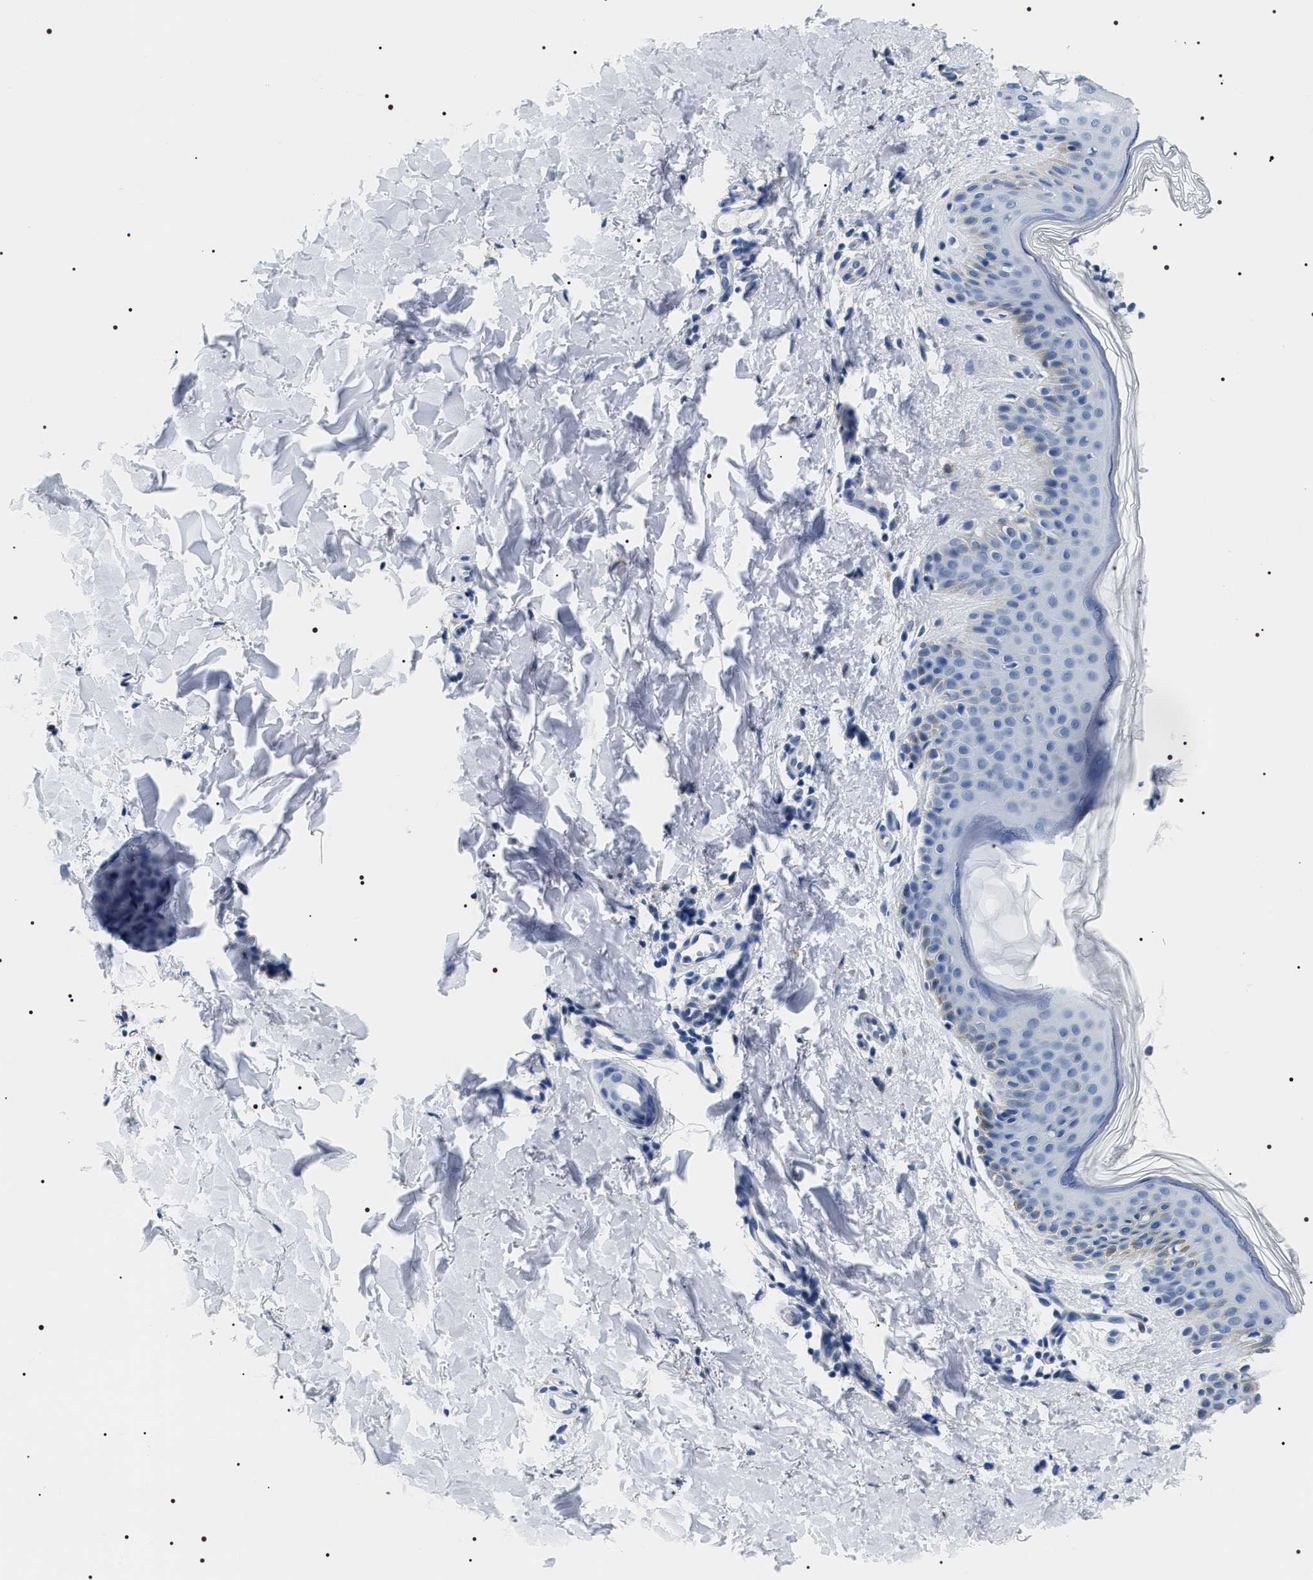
{"staining": {"intensity": "negative", "quantity": "none", "location": "none"}, "tissue": "skin", "cell_type": "Fibroblasts", "image_type": "normal", "snomed": [{"axis": "morphology", "description": "Normal tissue, NOS"}, {"axis": "topography", "description": "Skin"}], "caption": "DAB (3,3'-diaminobenzidine) immunohistochemical staining of unremarkable skin displays no significant expression in fibroblasts.", "gene": "ADH4", "patient": {"sex": "male", "age": 40}}